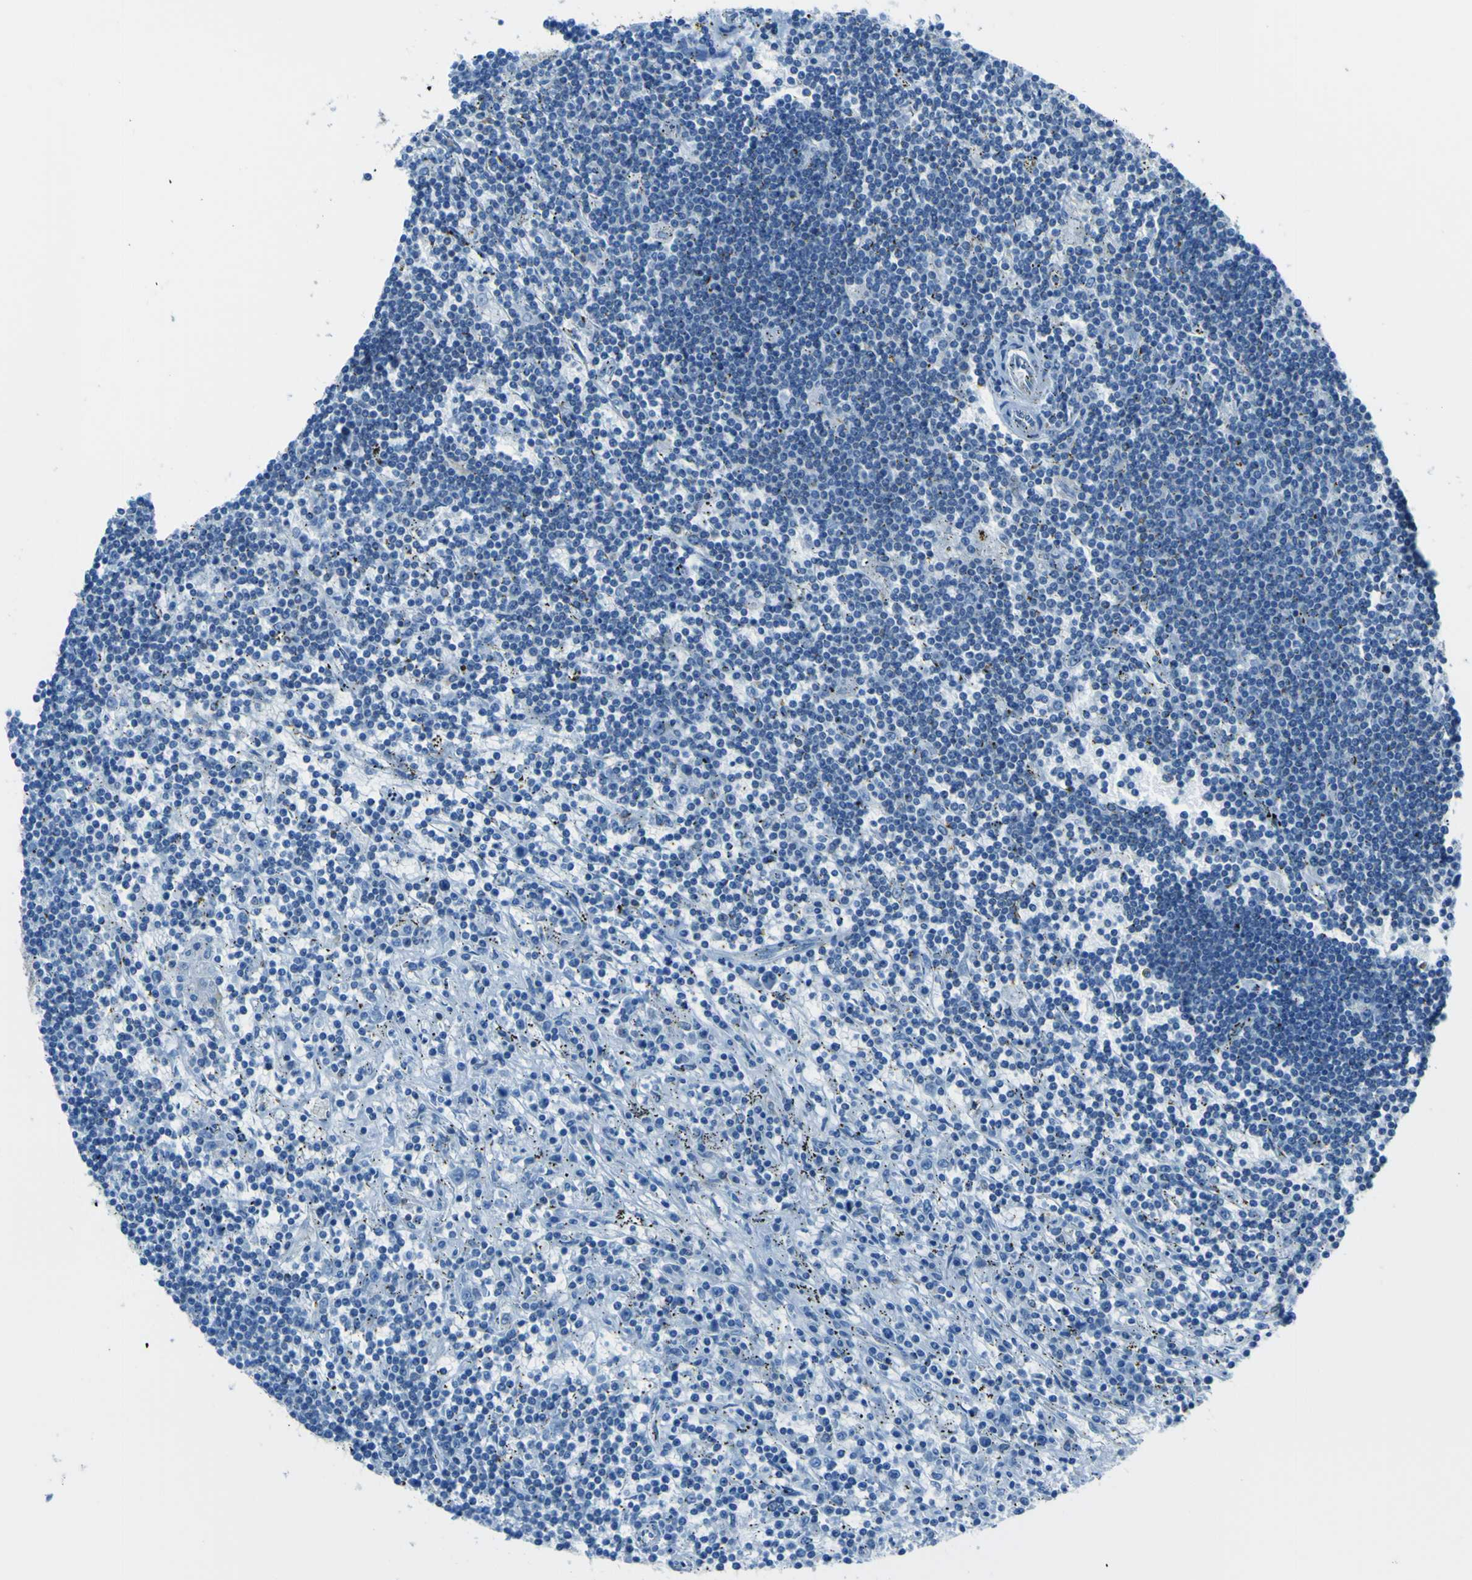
{"staining": {"intensity": "negative", "quantity": "none", "location": "none"}, "tissue": "lymphoma", "cell_type": "Tumor cells", "image_type": "cancer", "snomed": [{"axis": "morphology", "description": "Malignant lymphoma, non-Hodgkin's type, Low grade"}, {"axis": "topography", "description": "Spleen"}], "caption": "This is an immunohistochemistry (IHC) photomicrograph of human lymphoma. There is no positivity in tumor cells.", "gene": "STIM1", "patient": {"sex": "male", "age": 76}}